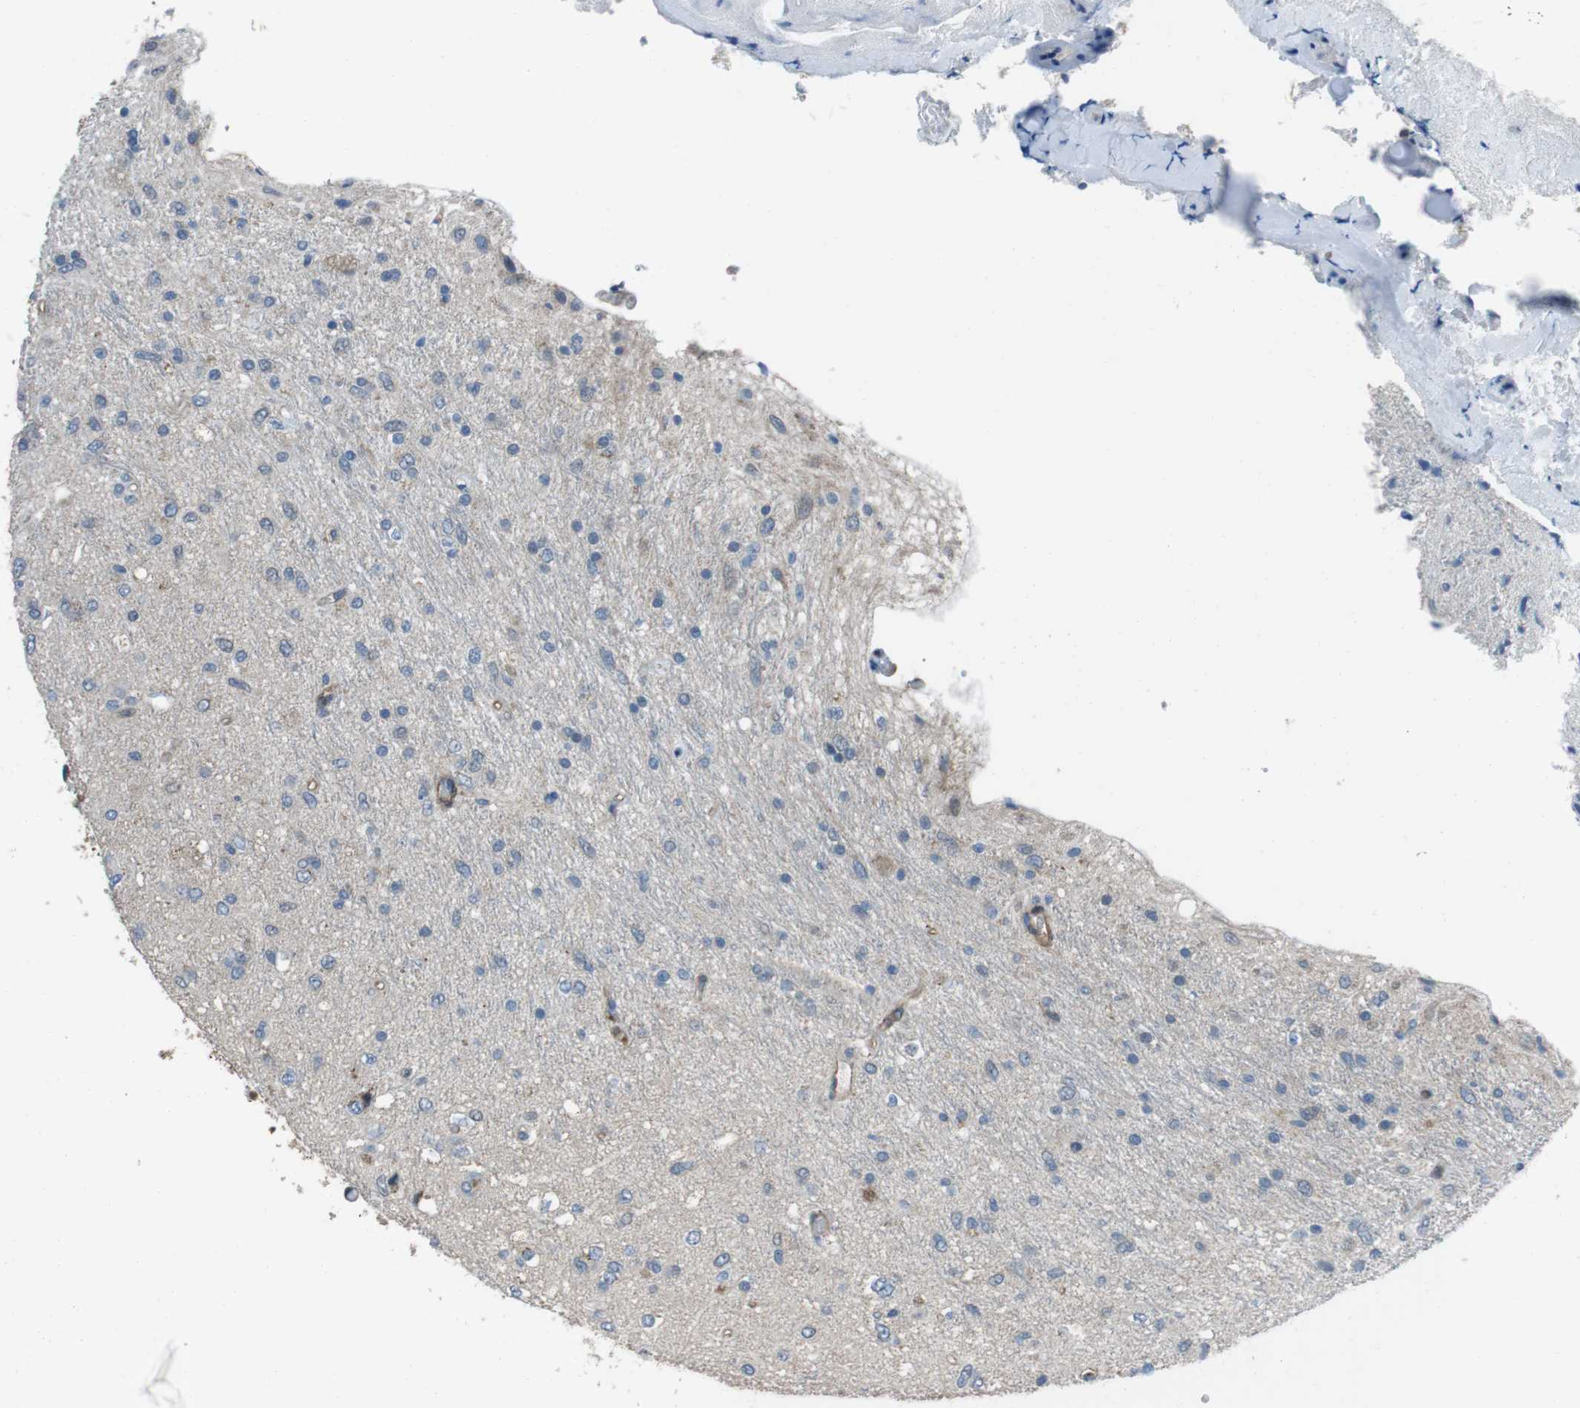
{"staining": {"intensity": "weak", "quantity": "<25%", "location": "cytoplasmic/membranous"}, "tissue": "glioma", "cell_type": "Tumor cells", "image_type": "cancer", "snomed": [{"axis": "morphology", "description": "Glioma, malignant, Low grade"}, {"axis": "topography", "description": "Brain"}], "caption": "Immunohistochemistry of human low-grade glioma (malignant) exhibits no positivity in tumor cells.", "gene": "FAM174B", "patient": {"sex": "male", "age": 77}}